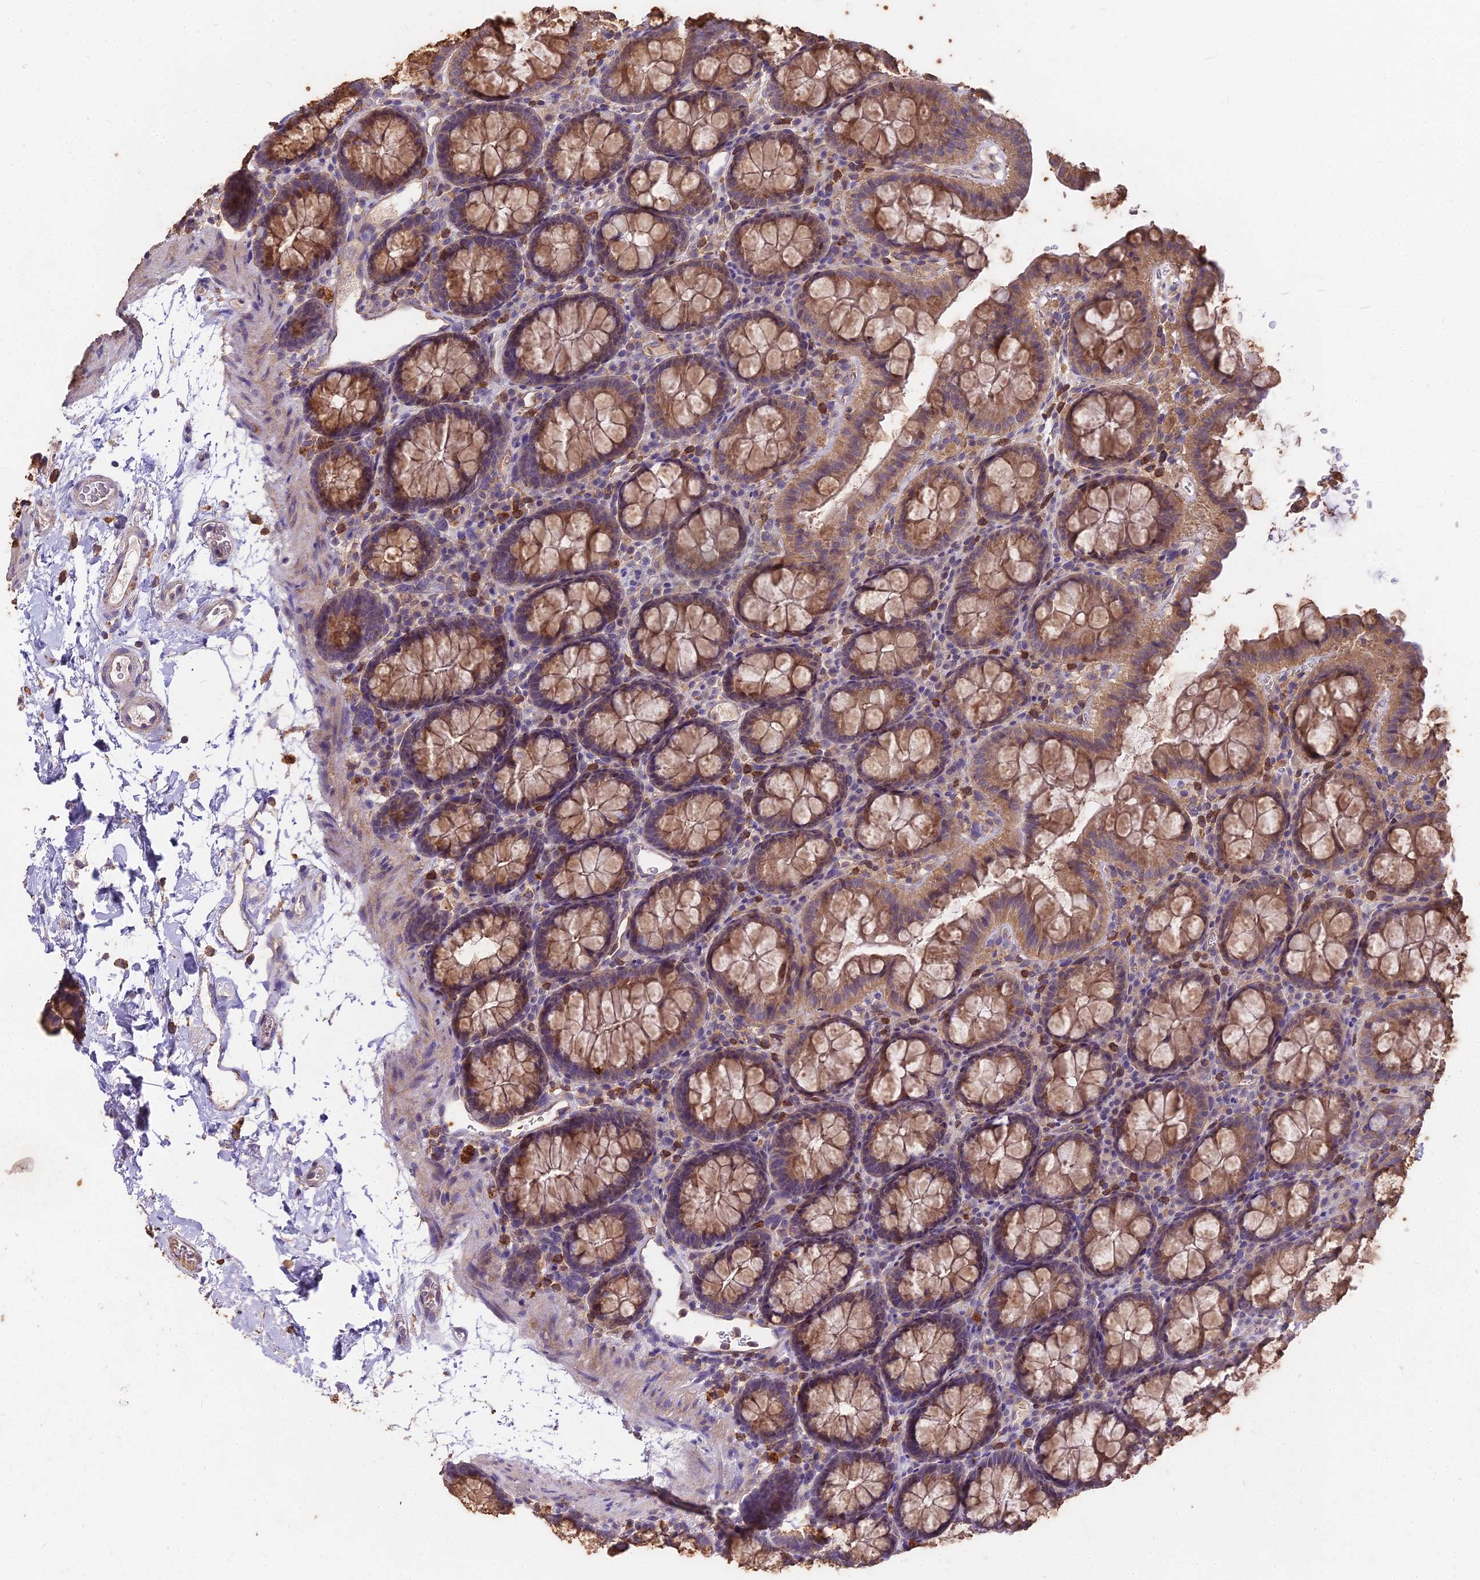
{"staining": {"intensity": "weak", "quantity": "25%-75%", "location": "cytoplasmic/membranous"}, "tissue": "colon", "cell_type": "Endothelial cells", "image_type": "normal", "snomed": [{"axis": "morphology", "description": "Normal tissue, NOS"}, {"axis": "topography", "description": "Colon"}], "caption": "A brown stain labels weak cytoplasmic/membranous expression of a protein in endothelial cells of normal colon.", "gene": "CEMIP2", "patient": {"sex": "male", "age": 75}}